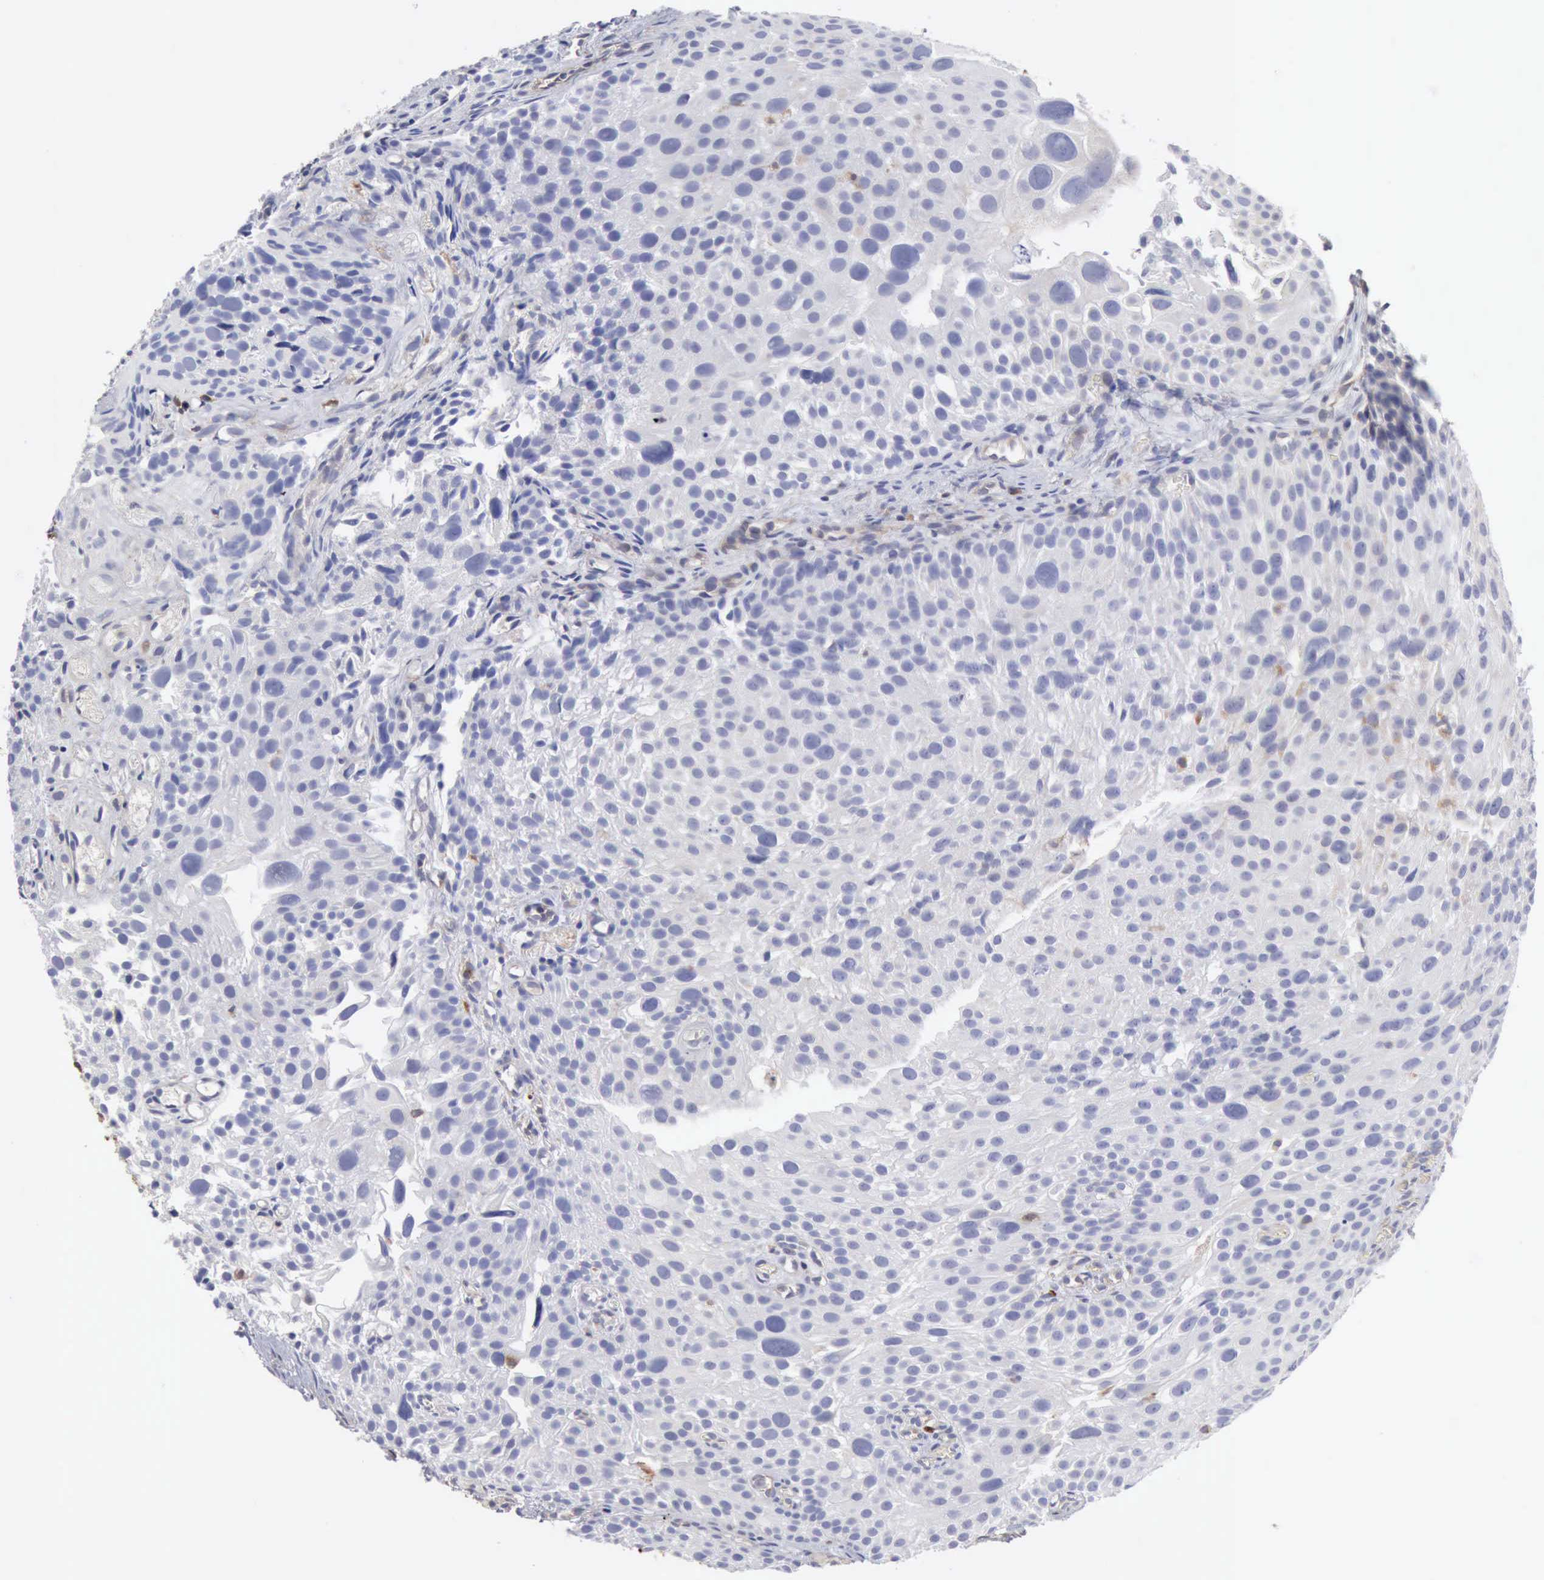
{"staining": {"intensity": "negative", "quantity": "none", "location": "none"}, "tissue": "urothelial cancer", "cell_type": "Tumor cells", "image_type": "cancer", "snomed": [{"axis": "morphology", "description": "Urothelial carcinoma, High grade"}, {"axis": "topography", "description": "Urinary bladder"}], "caption": "IHC of urothelial cancer demonstrates no positivity in tumor cells. The staining is performed using DAB brown chromogen with nuclei counter-stained in using hematoxylin.", "gene": "APOL2", "patient": {"sex": "female", "age": 78}}